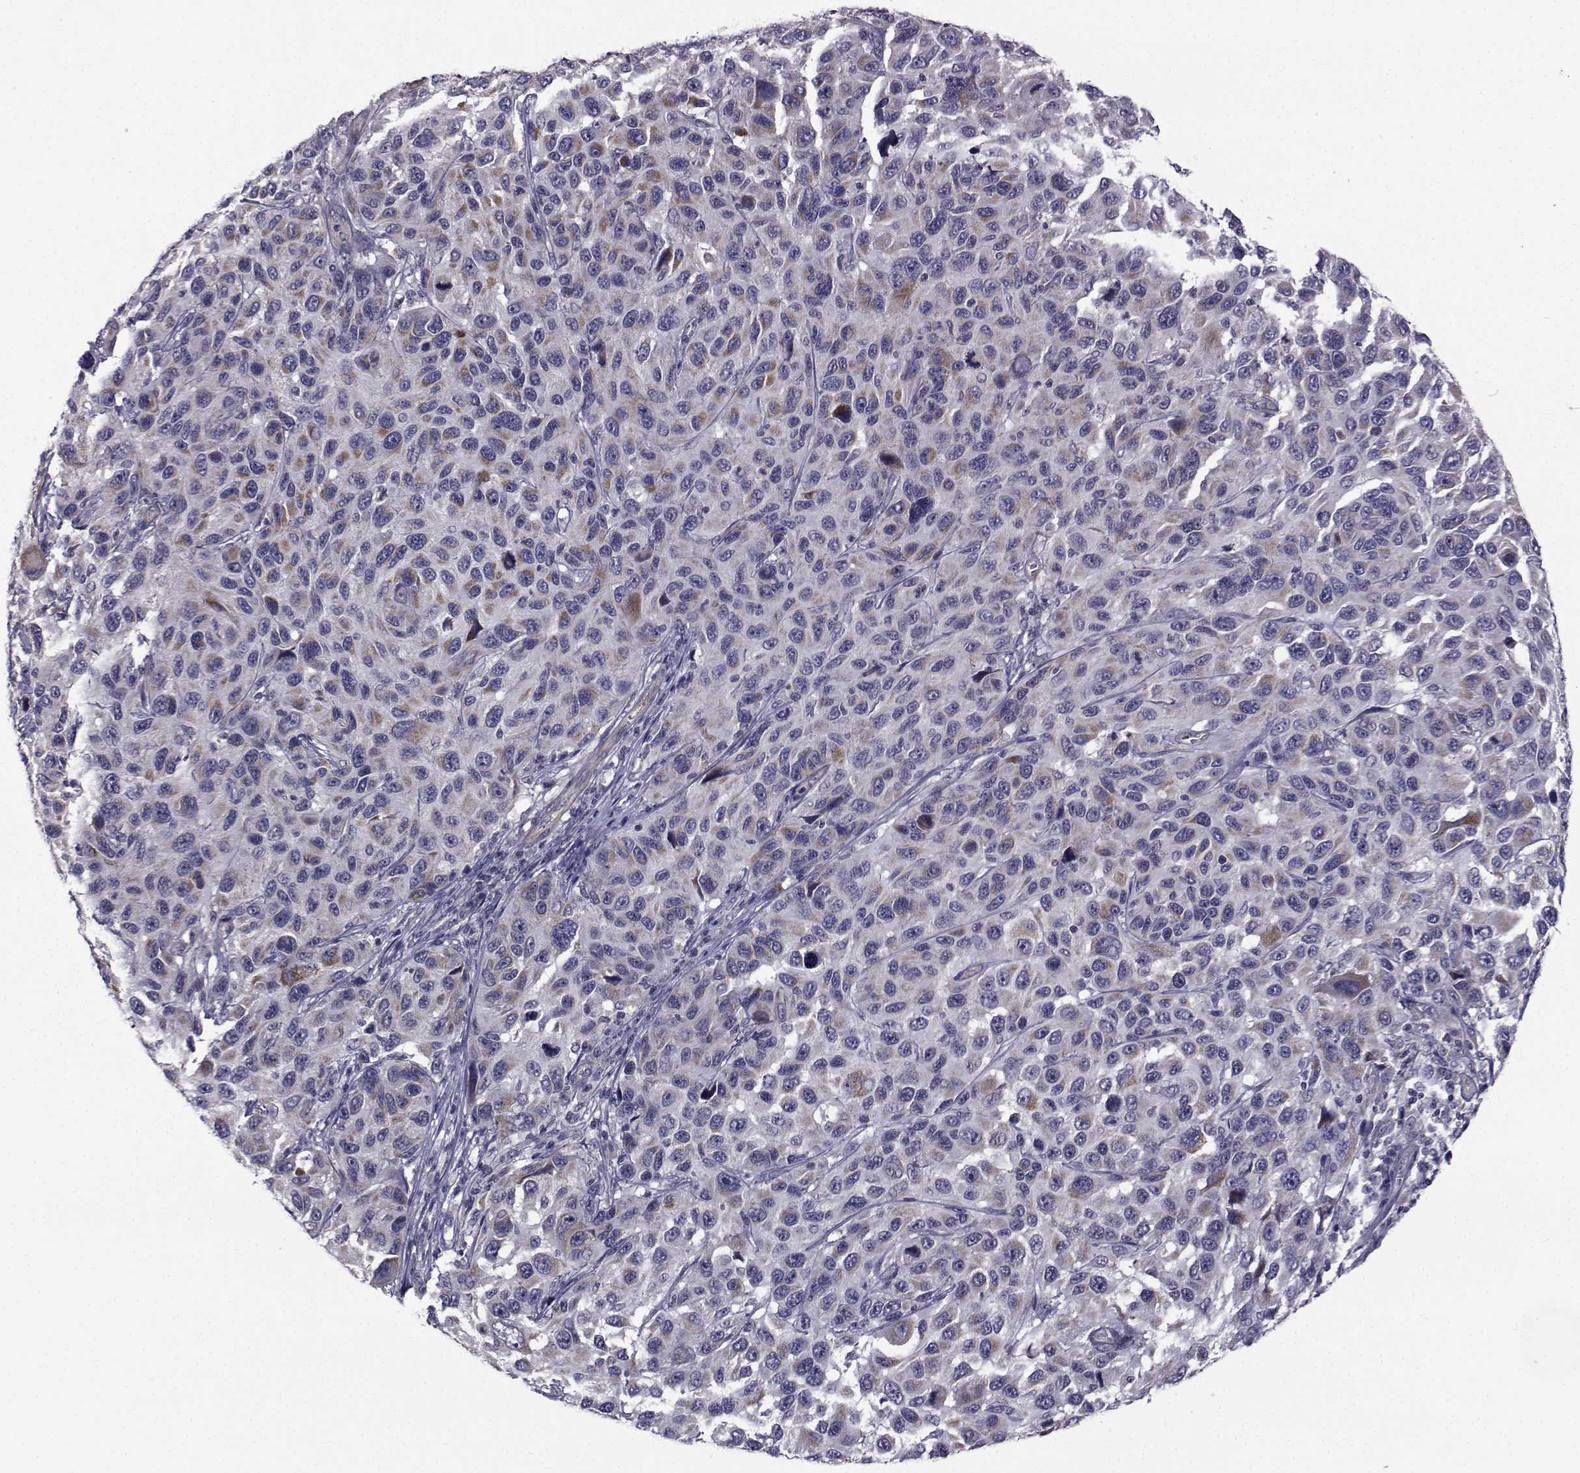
{"staining": {"intensity": "negative", "quantity": "none", "location": "none"}, "tissue": "melanoma", "cell_type": "Tumor cells", "image_type": "cancer", "snomed": [{"axis": "morphology", "description": "Malignant melanoma, NOS"}, {"axis": "topography", "description": "Skin"}], "caption": "A micrograph of melanoma stained for a protein displays no brown staining in tumor cells.", "gene": "CFAP74", "patient": {"sex": "male", "age": 53}}